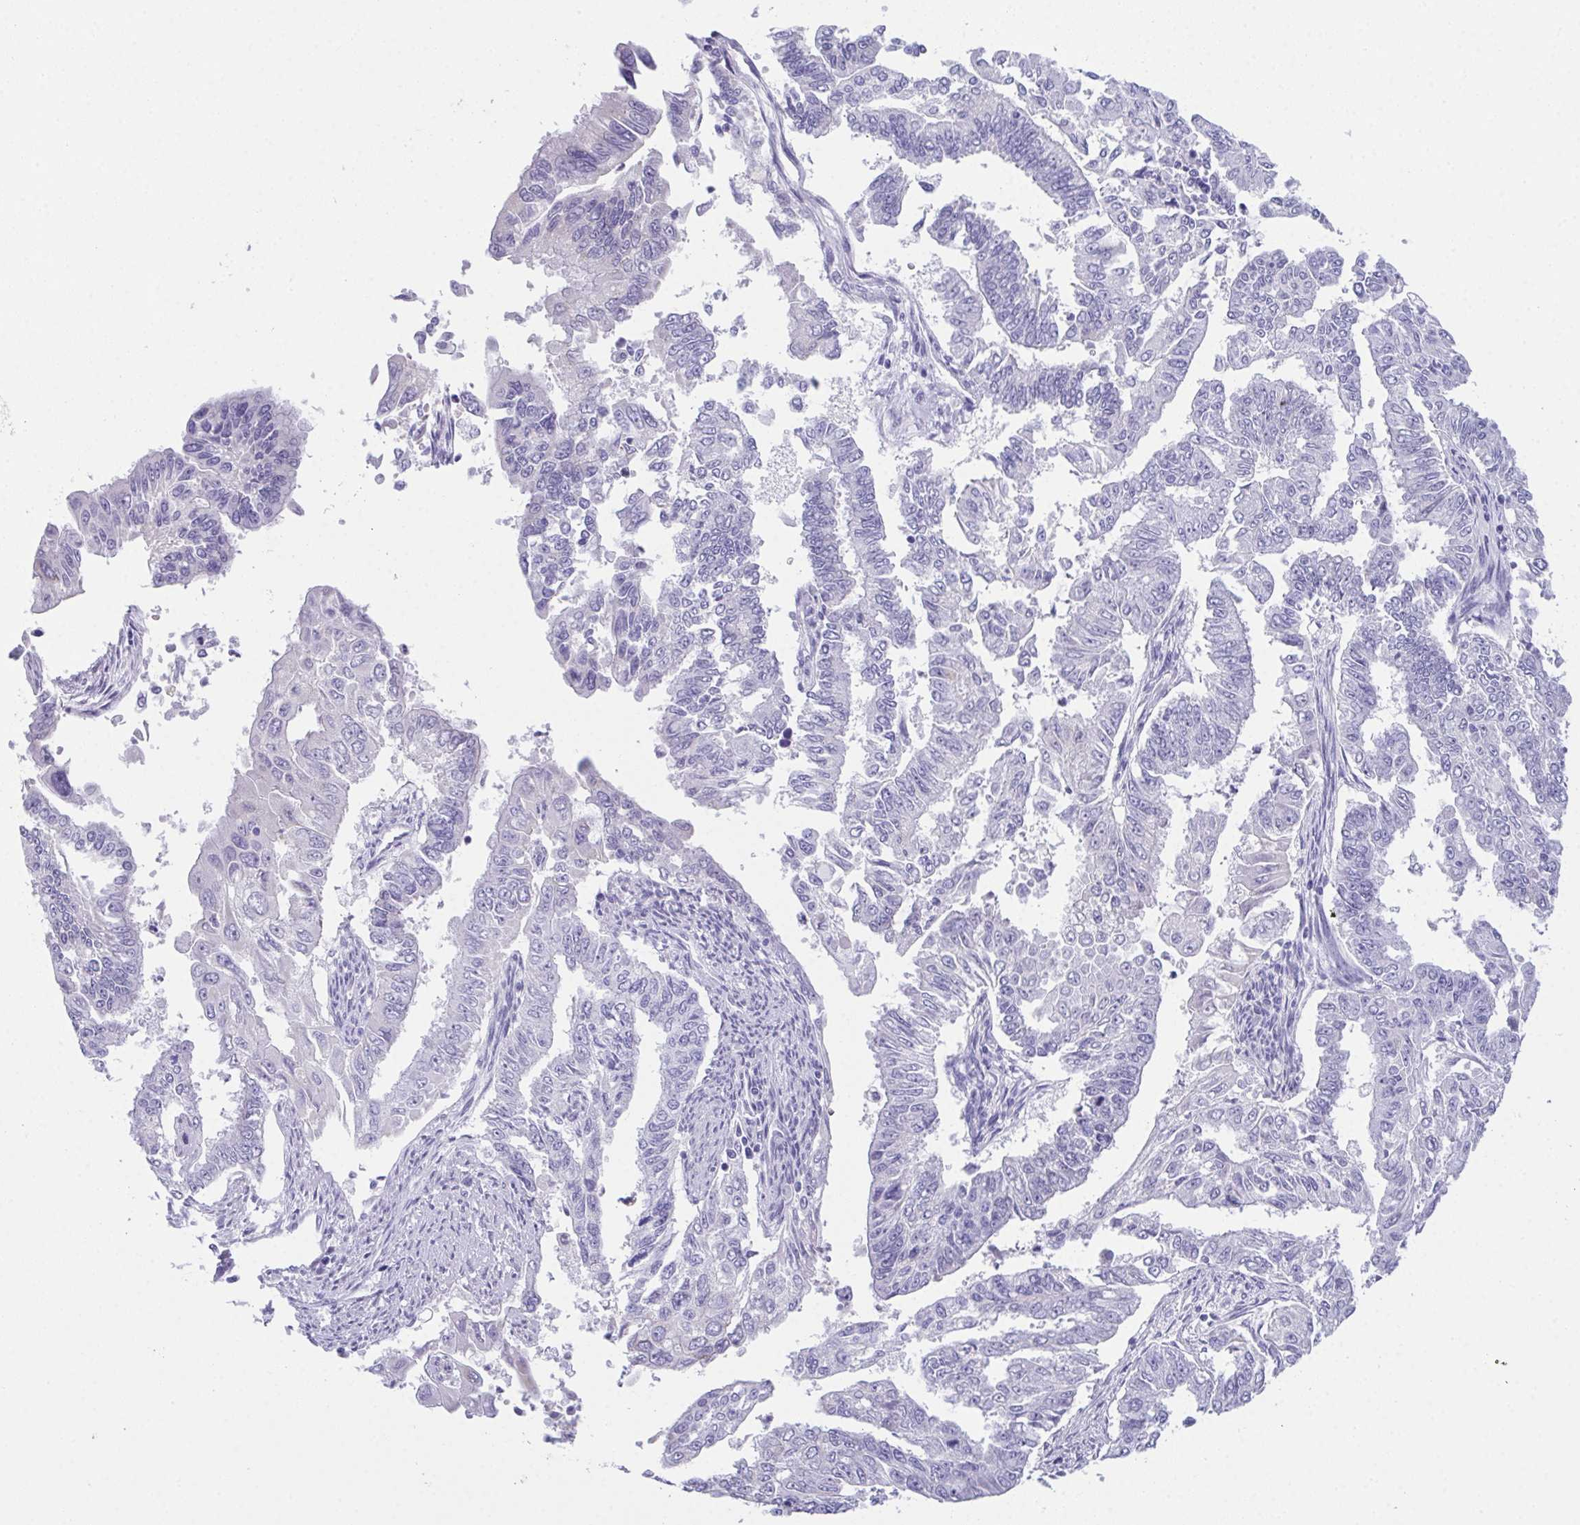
{"staining": {"intensity": "negative", "quantity": "none", "location": "none"}, "tissue": "endometrial cancer", "cell_type": "Tumor cells", "image_type": "cancer", "snomed": [{"axis": "morphology", "description": "Adenocarcinoma, NOS"}, {"axis": "topography", "description": "Uterus"}], "caption": "This is a histopathology image of immunohistochemistry staining of endometrial cancer (adenocarcinoma), which shows no expression in tumor cells.", "gene": "TEX19", "patient": {"sex": "female", "age": 59}}